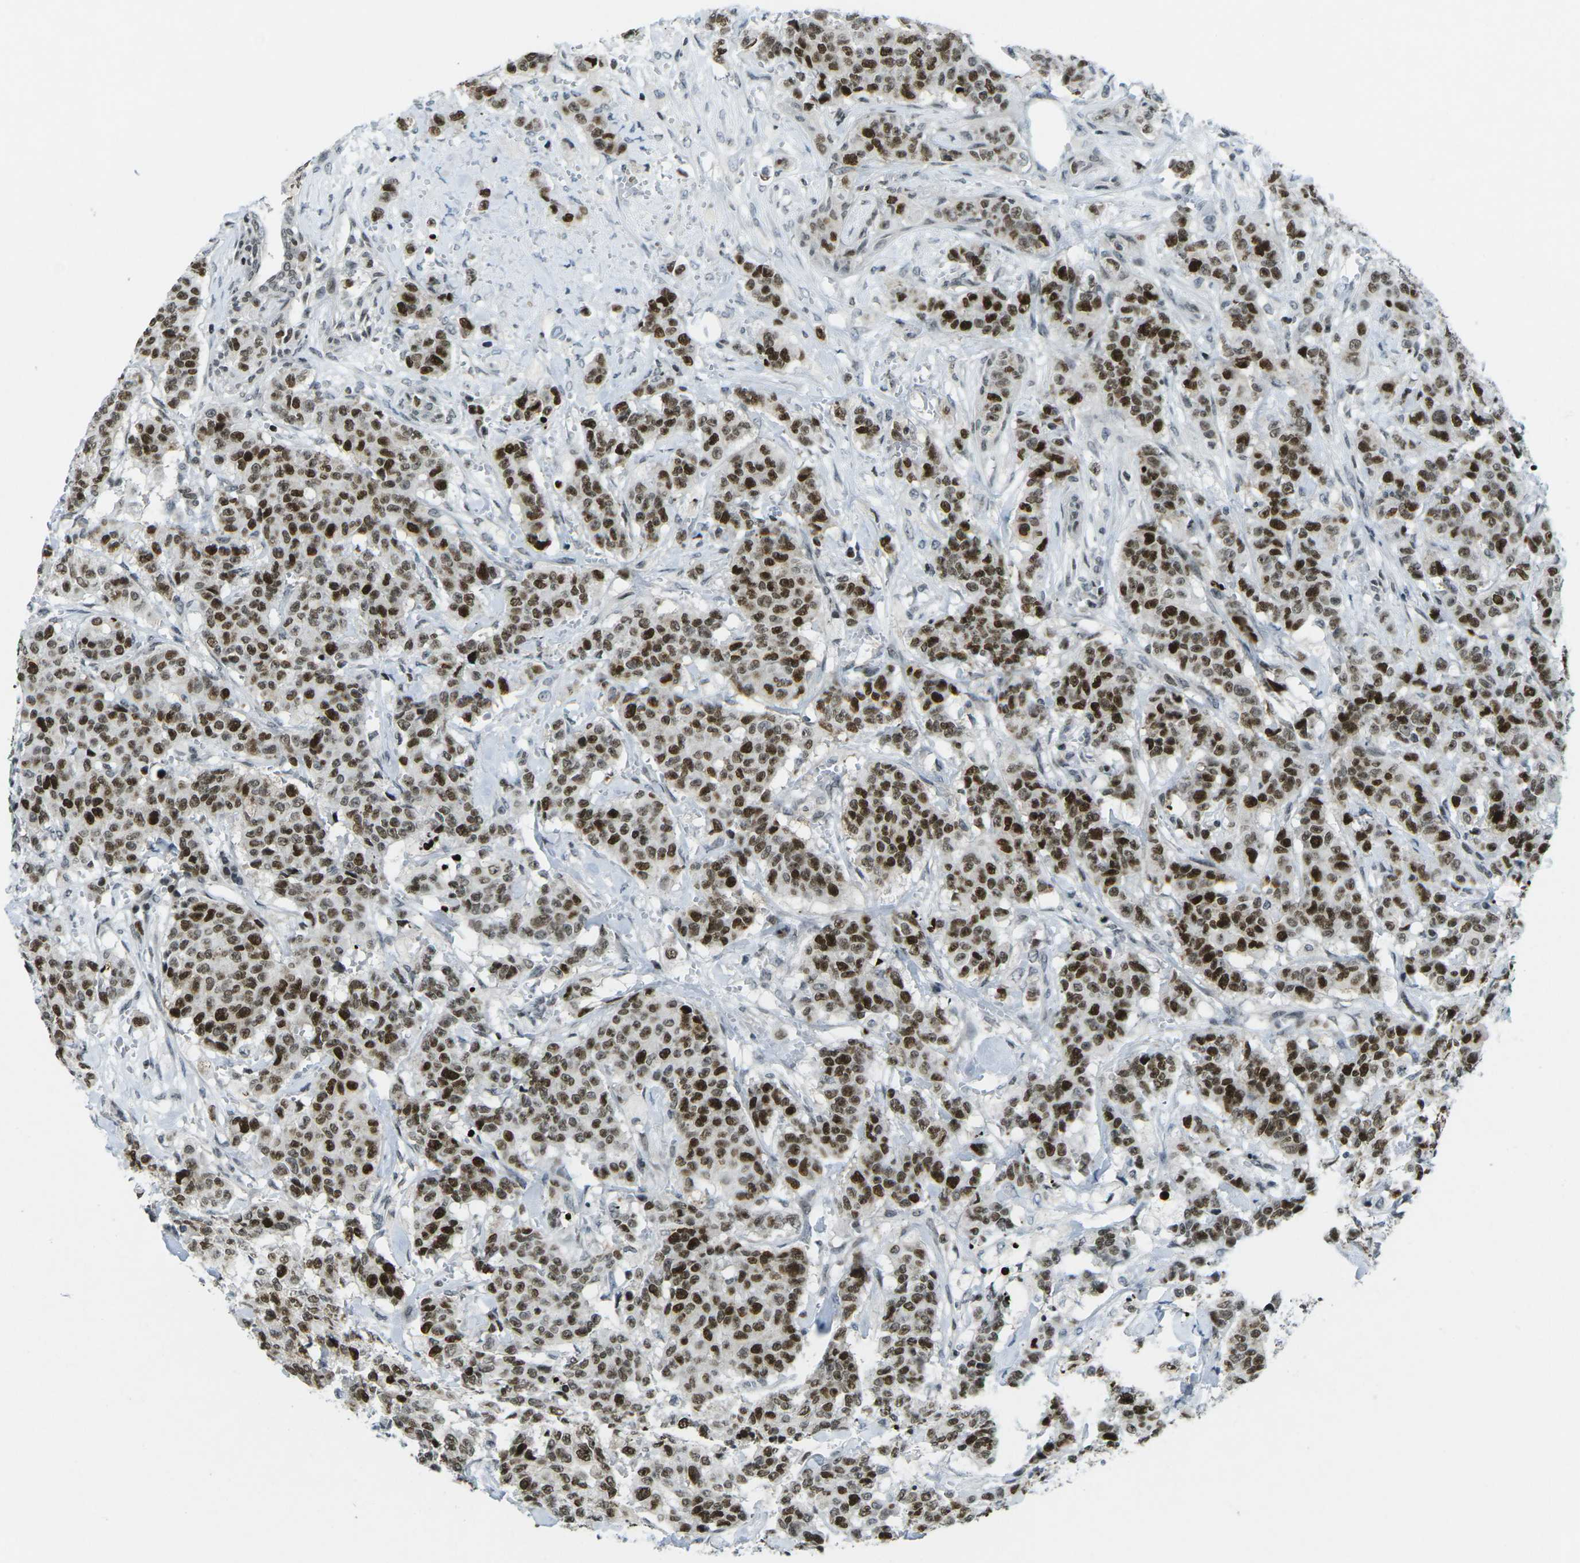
{"staining": {"intensity": "strong", "quantity": ">75%", "location": "nuclear"}, "tissue": "breast cancer", "cell_type": "Tumor cells", "image_type": "cancer", "snomed": [{"axis": "morphology", "description": "Normal tissue, NOS"}, {"axis": "morphology", "description": "Duct carcinoma"}, {"axis": "topography", "description": "Breast"}], "caption": "An IHC image of neoplastic tissue is shown. Protein staining in brown highlights strong nuclear positivity in infiltrating ductal carcinoma (breast) within tumor cells.", "gene": "EME1", "patient": {"sex": "female", "age": 40}}